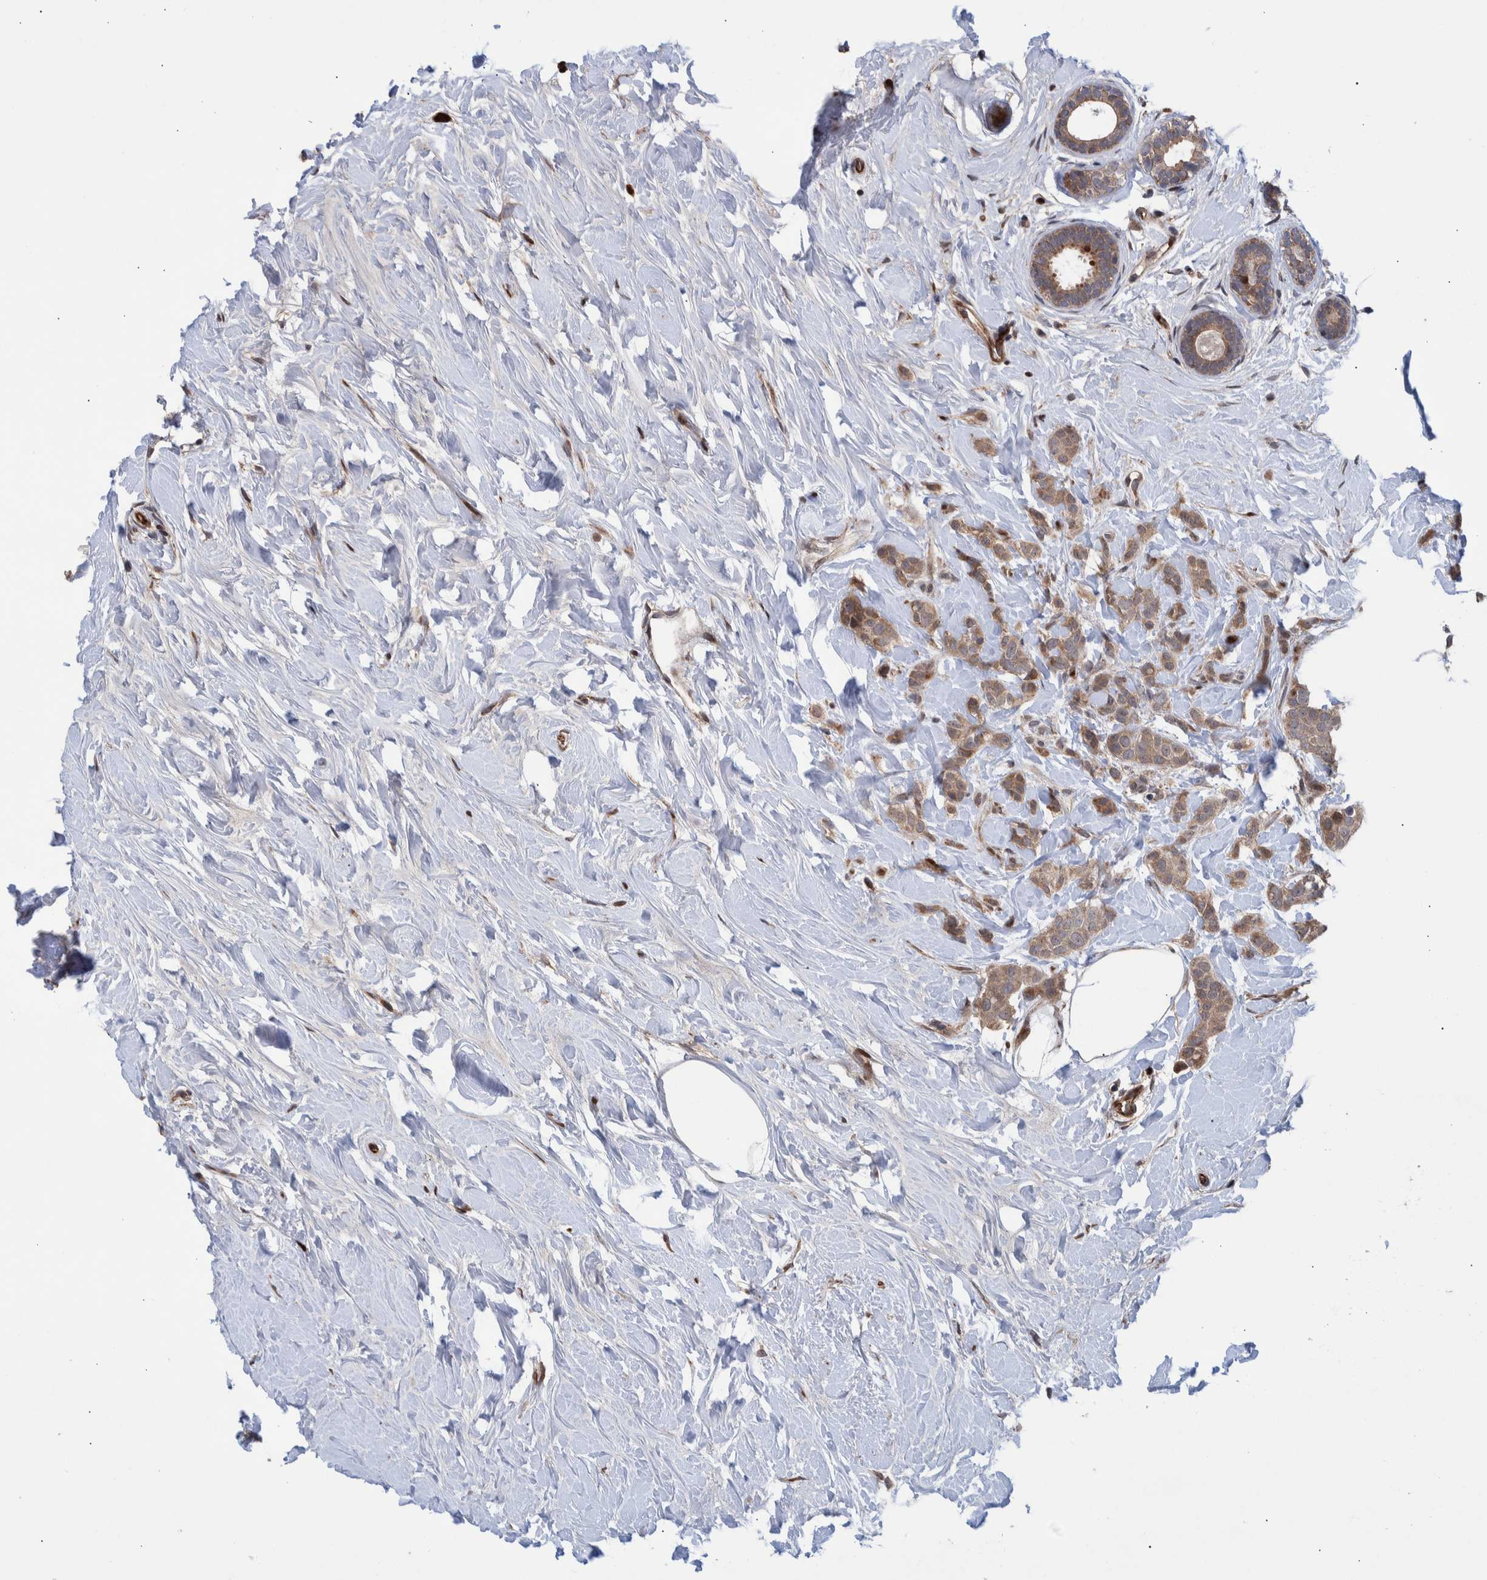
{"staining": {"intensity": "moderate", "quantity": ">75%", "location": "cytoplasmic/membranous"}, "tissue": "breast cancer", "cell_type": "Tumor cells", "image_type": "cancer", "snomed": [{"axis": "morphology", "description": "Lobular carcinoma, in situ"}, {"axis": "morphology", "description": "Lobular carcinoma"}, {"axis": "topography", "description": "Breast"}], "caption": "Breast cancer (lobular carcinoma) stained for a protein (brown) displays moderate cytoplasmic/membranous positive staining in approximately >75% of tumor cells.", "gene": "SHISA6", "patient": {"sex": "female", "age": 41}}